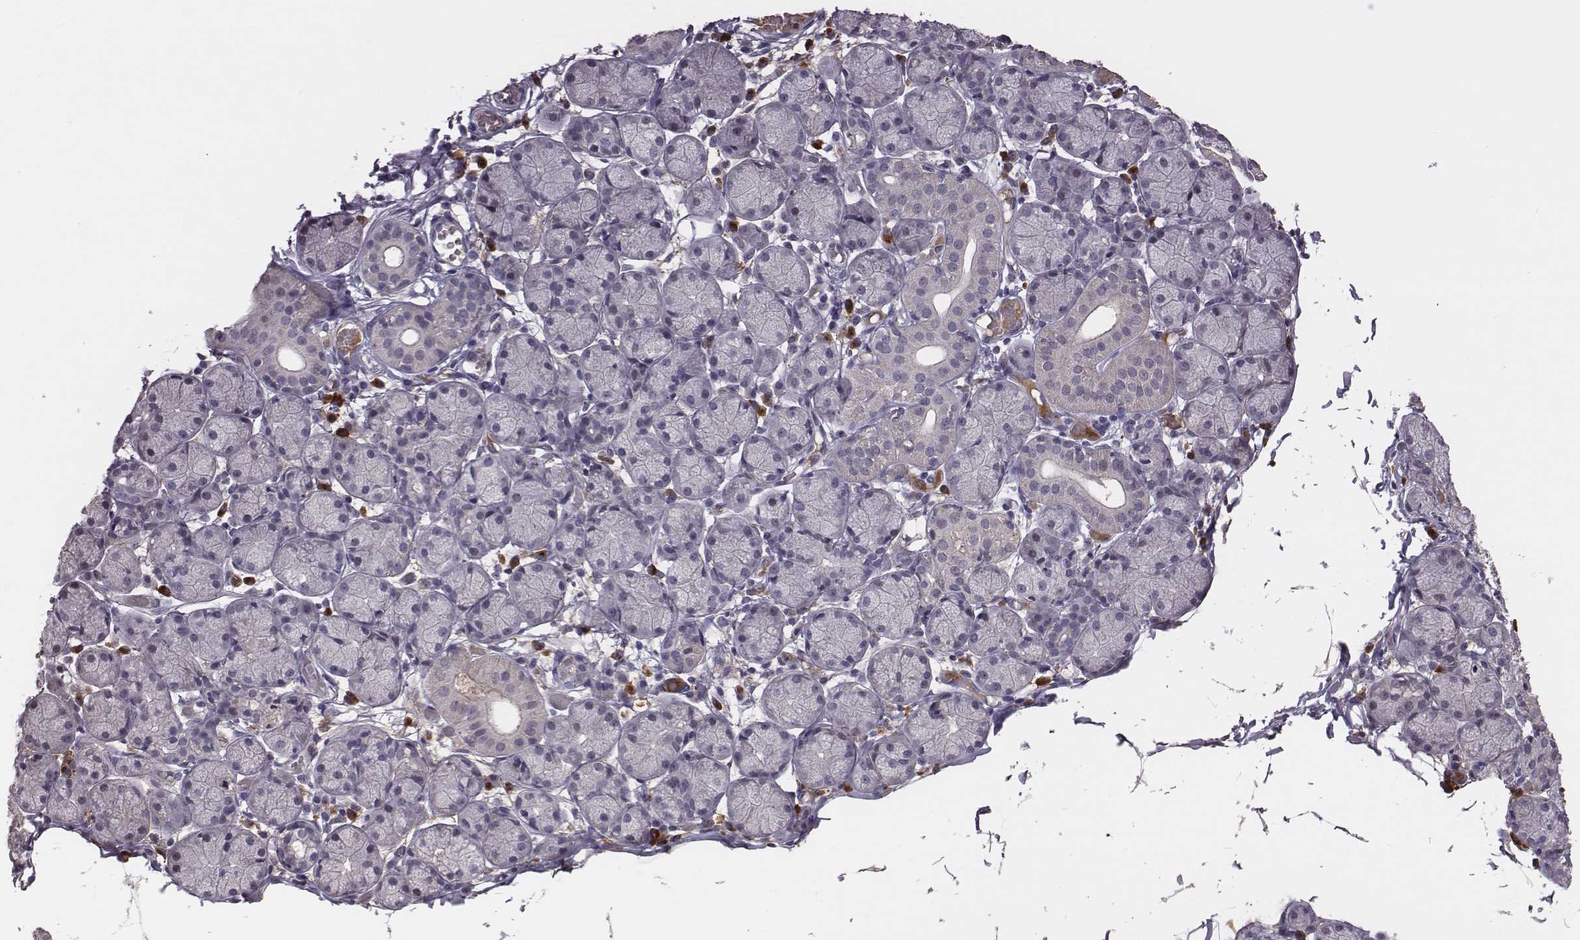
{"staining": {"intensity": "negative", "quantity": "none", "location": "none"}, "tissue": "salivary gland", "cell_type": "Glandular cells", "image_type": "normal", "snomed": [{"axis": "morphology", "description": "Normal tissue, NOS"}, {"axis": "topography", "description": "Salivary gland"}], "caption": "Immunohistochemistry photomicrograph of unremarkable salivary gland stained for a protein (brown), which demonstrates no staining in glandular cells.", "gene": "SLC22A6", "patient": {"sex": "female", "age": 24}}